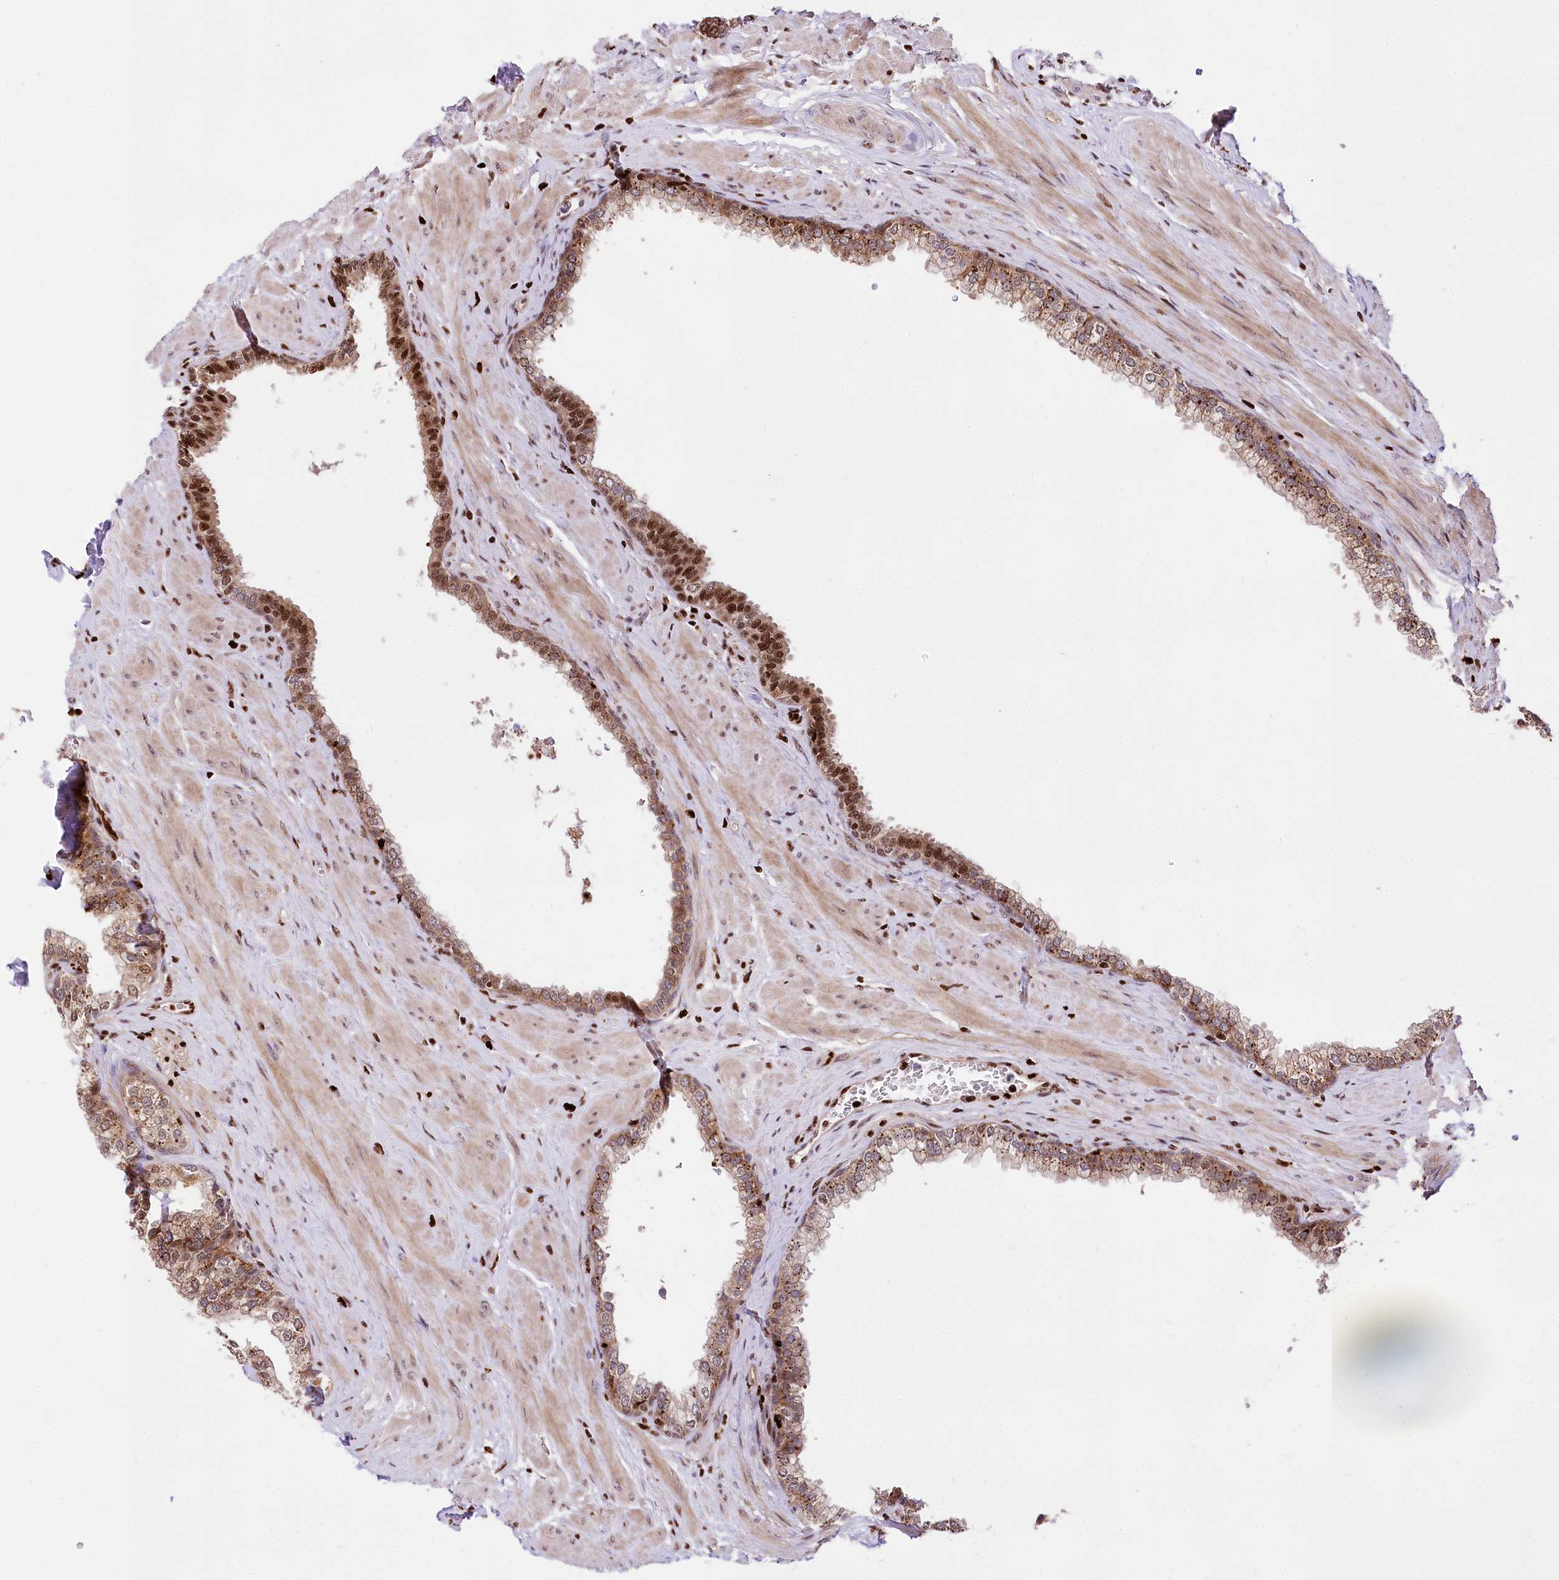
{"staining": {"intensity": "moderate", "quantity": "25%-75%", "location": "cytoplasmic/membranous,nuclear"}, "tissue": "prostate", "cell_type": "Glandular cells", "image_type": "normal", "snomed": [{"axis": "morphology", "description": "Normal tissue, NOS"}, {"axis": "morphology", "description": "Urothelial carcinoma, Low grade"}, {"axis": "topography", "description": "Urinary bladder"}, {"axis": "topography", "description": "Prostate"}], "caption": "This is an image of immunohistochemistry (IHC) staining of unremarkable prostate, which shows moderate staining in the cytoplasmic/membranous,nuclear of glandular cells.", "gene": "FIGN", "patient": {"sex": "male", "age": 60}}